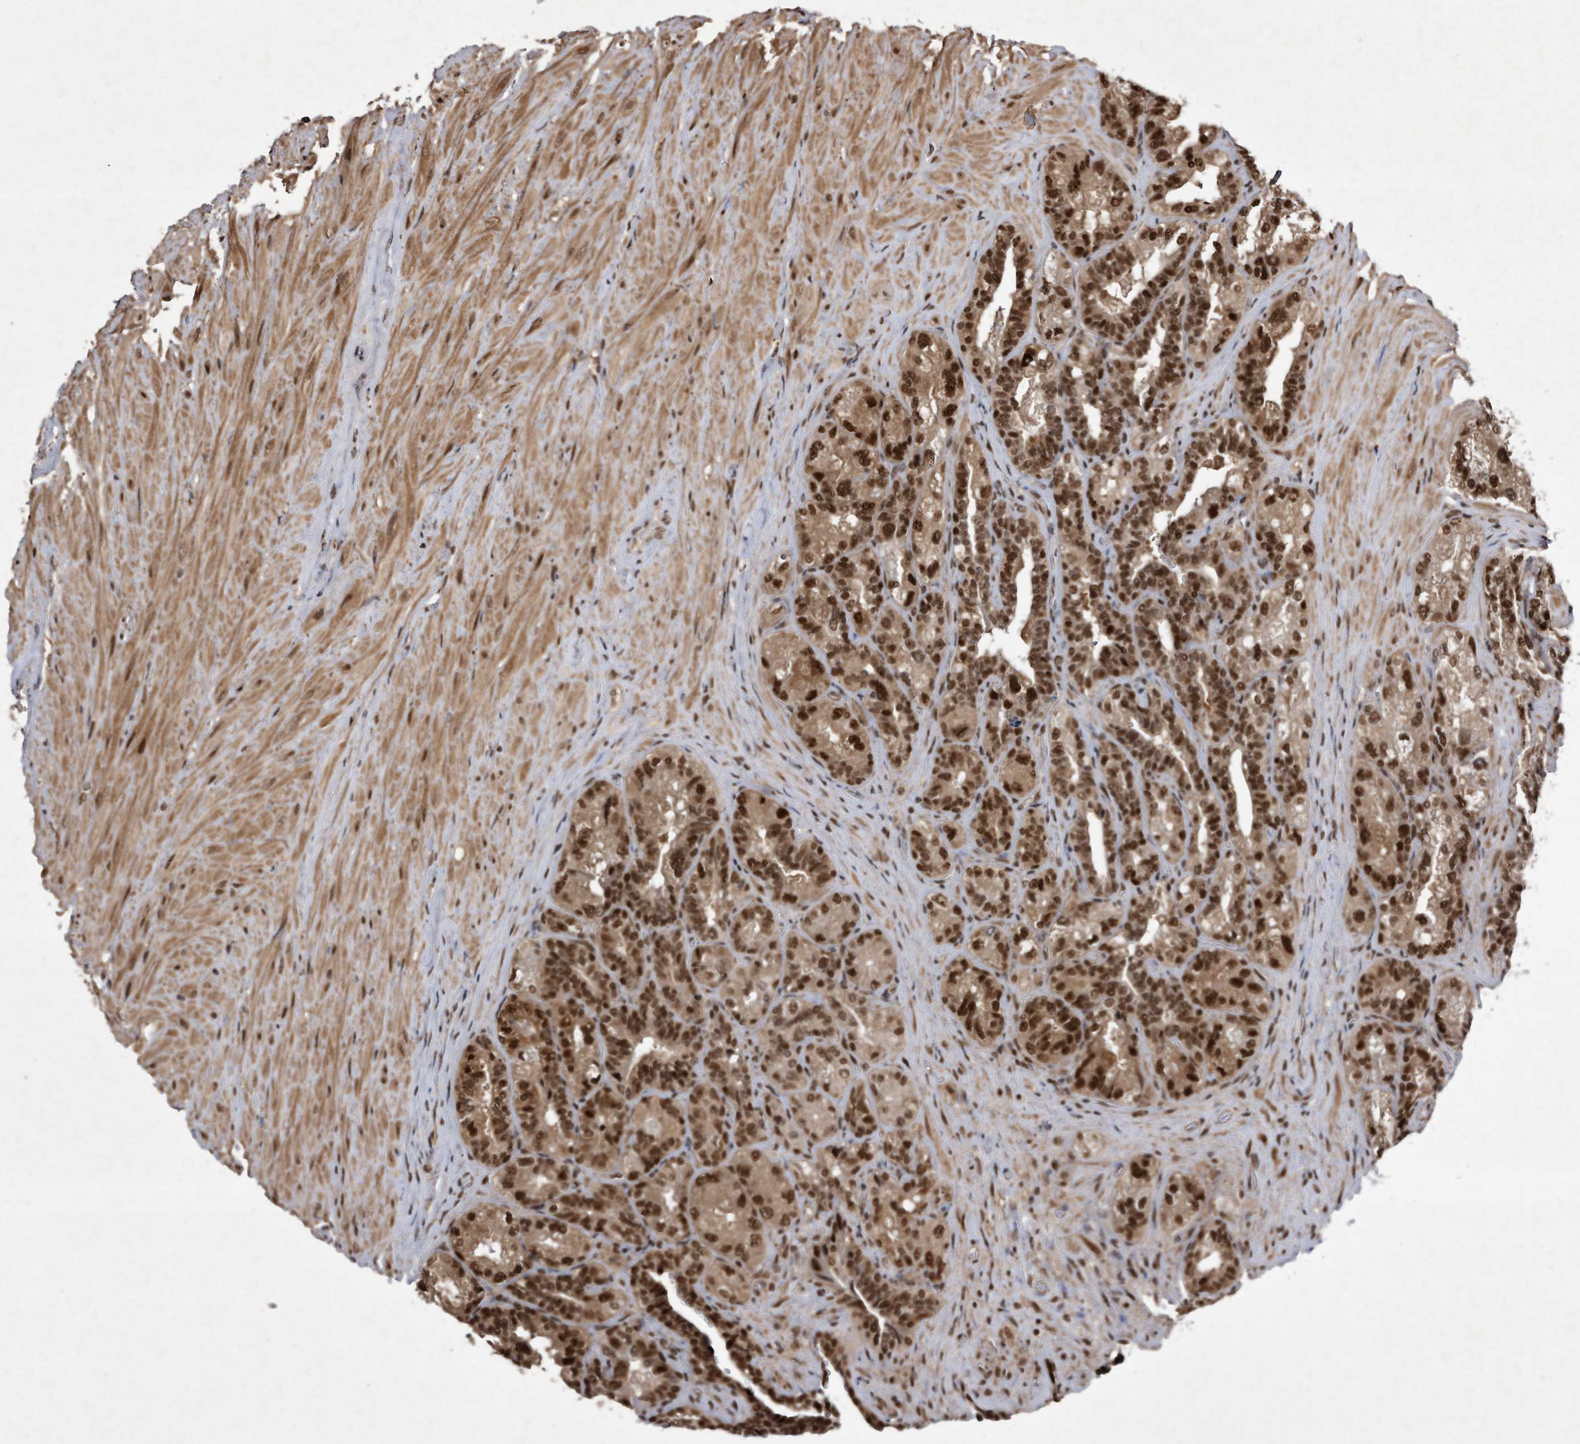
{"staining": {"intensity": "strong", "quantity": ">75%", "location": "cytoplasmic/membranous,nuclear"}, "tissue": "seminal vesicle", "cell_type": "Glandular cells", "image_type": "normal", "snomed": [{"axis": "morphology", "description": "Normal tissue, NOS"}, {"axis": "topography", "description": "Prostate"}, {"axis": "topography", "description": "Seminal veicle"}], "caption": "Approximately >75% of glandular cells in benign seminal vesicle exhibit strong cytoplasmic/membranous,nuclear protein expression as visualized by brown immunohistochemical staining.", "gene": "RAD23B", "patient": {"sex": "male", "age": 67}}